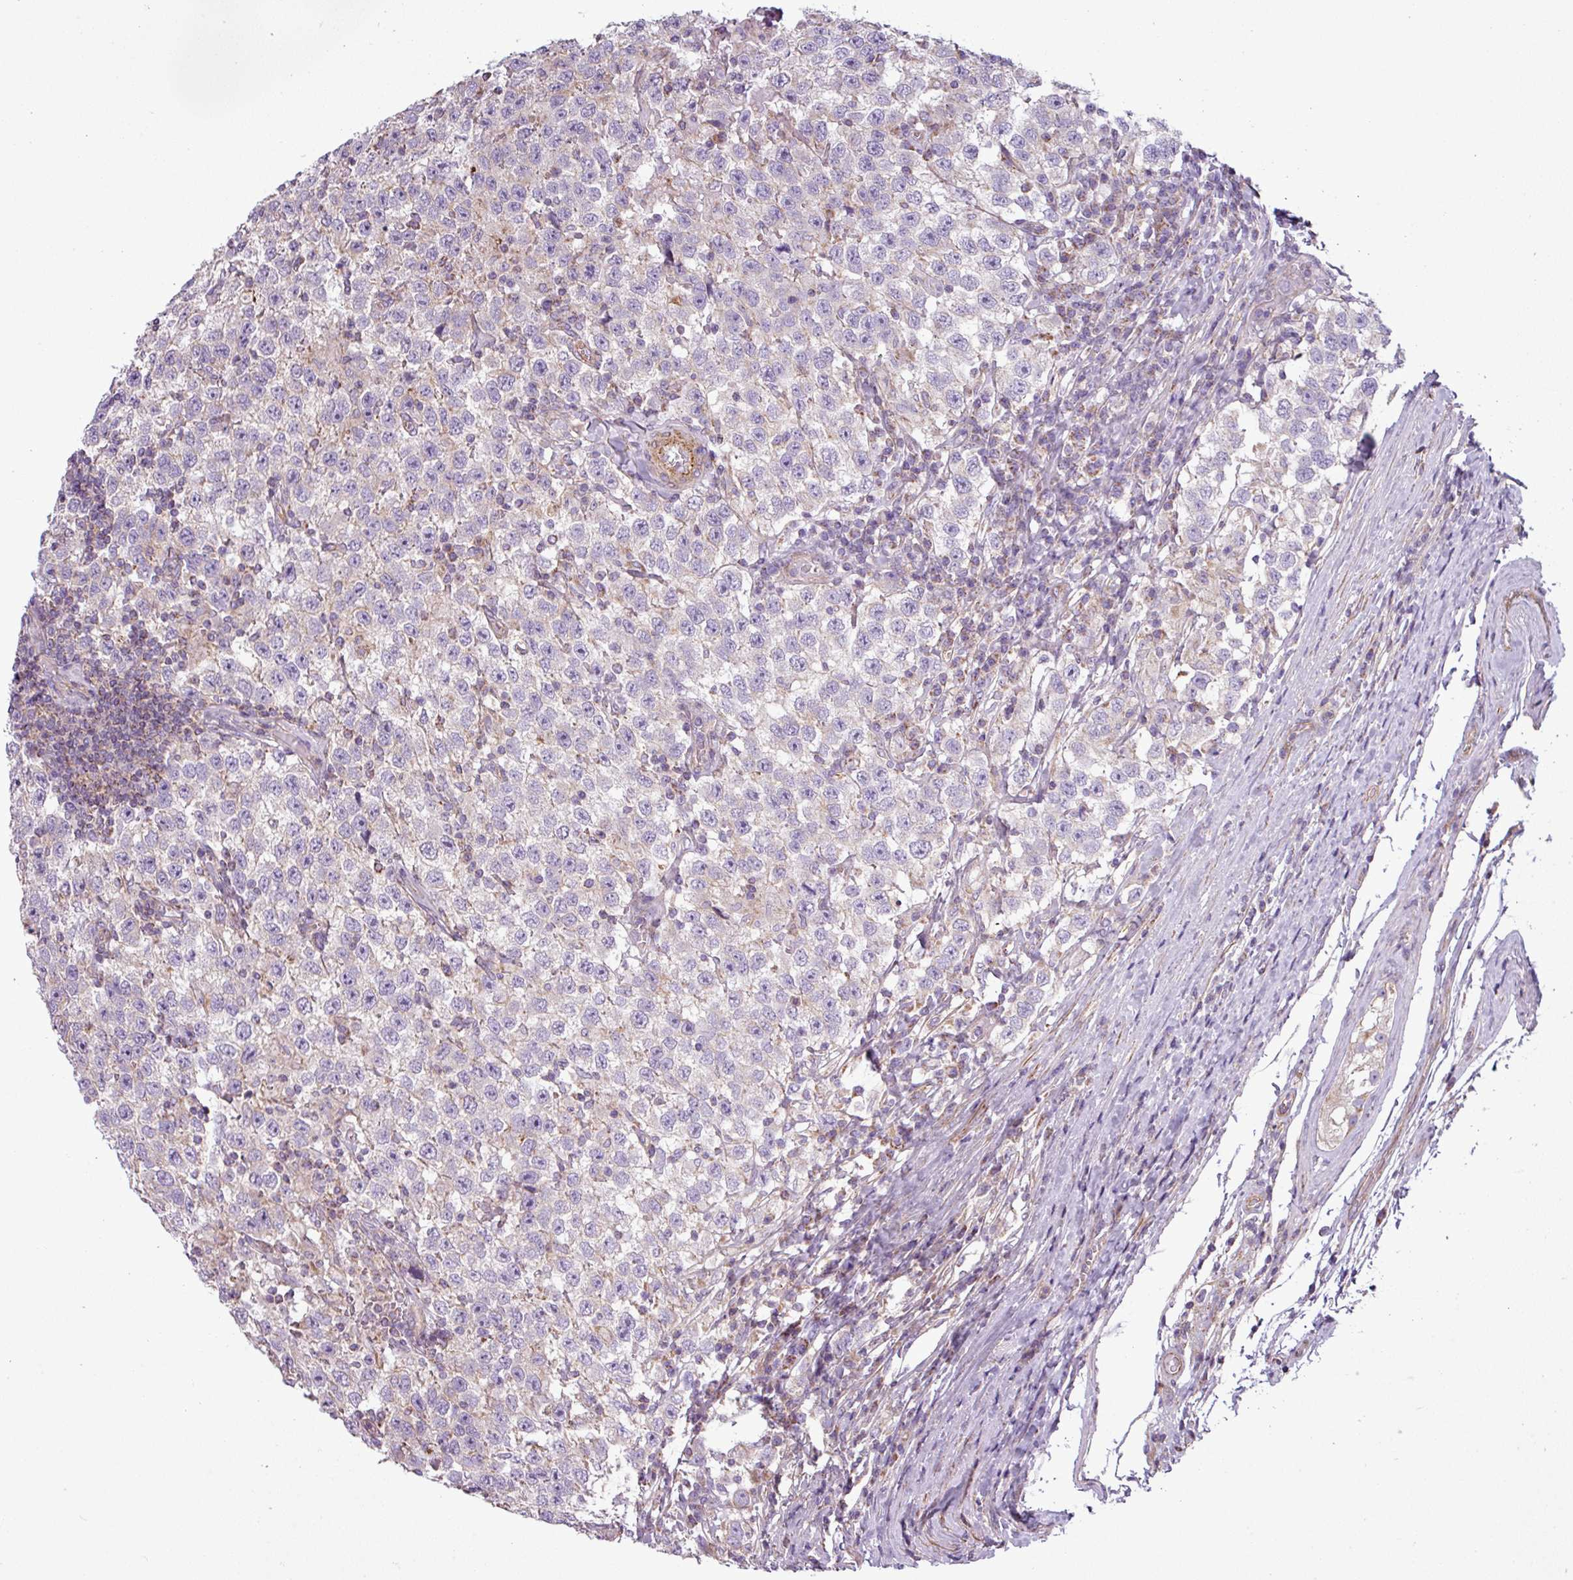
{"staining": {"intensity": "negative", "quantity": "none", "location": "none"}, "tissue": "testis cancer", "cell_type": "Tumor cells", "image_type": "cancer", "snomed": [{"axis": "morphology", "description": "Seminoma, NOS"}, {"axis": "topography", "description": "Testis"}], "caption": "A high-resolution photomicrograph shows IHC staining of seminoma (testis), which demonstrates no significant staining in tumor cells.", "gene": "BTN2A2", "patient": {"sex": "male", "age": 41}}